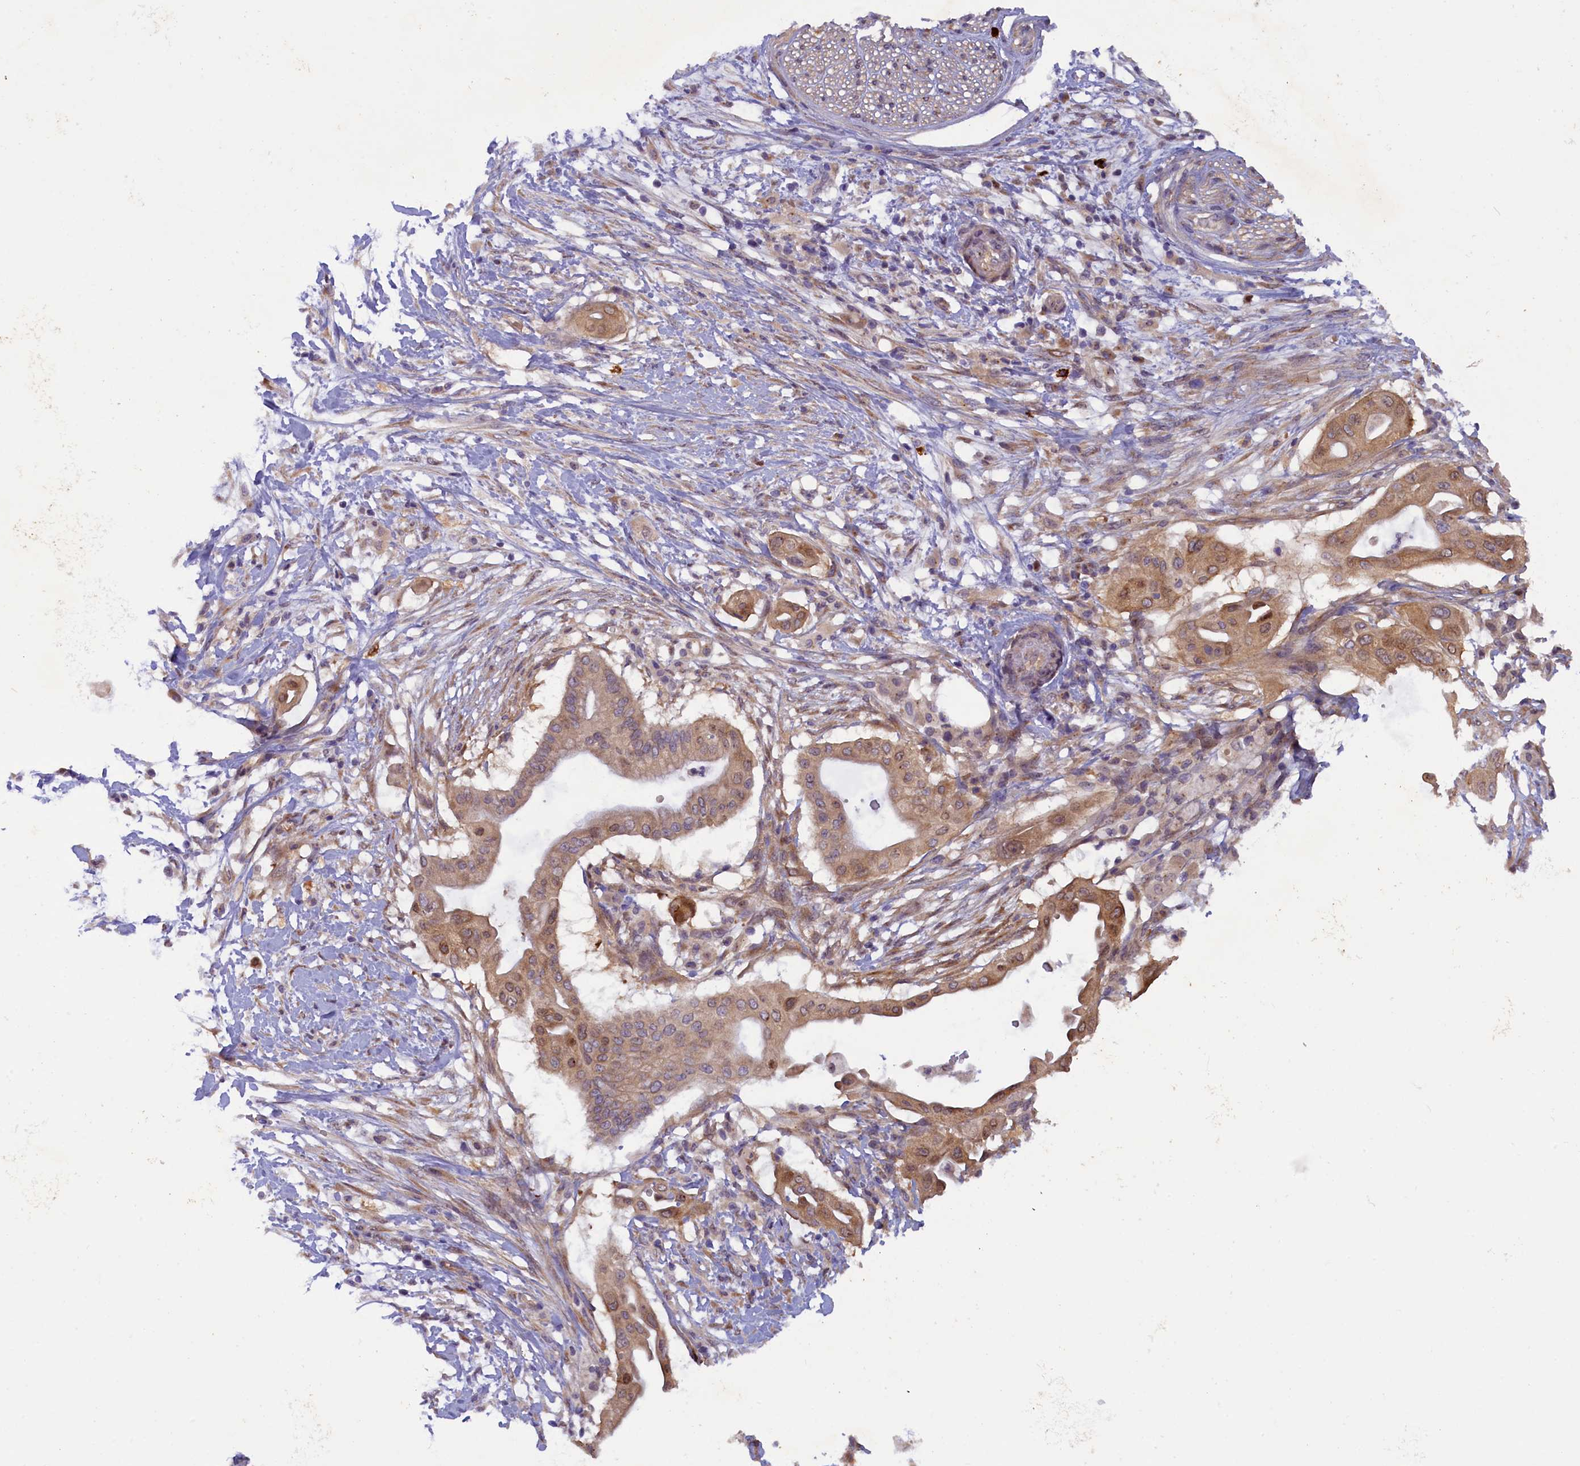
{"staining": {"intensity": "moderate", "quantity": ">75%", "location": "cytoplasmic/membranous"}, "tissue": "pancreatic cancer", "cell_type": "Tumor cells", "image_type": "cancer", "snomed": [{"axis": "morphology", "description": "Adenocarcinoma, NOS"}, {"axis": "topography", "description": "Pancreas"}], "caption": "This is an image of IHC staining of pancreatic cancer, which shows moderate positivity in the cytoplasmic/membranous of tumor cells.", "gene": "CCDC9B", "patient": {"sex": "male", "age": 68}}